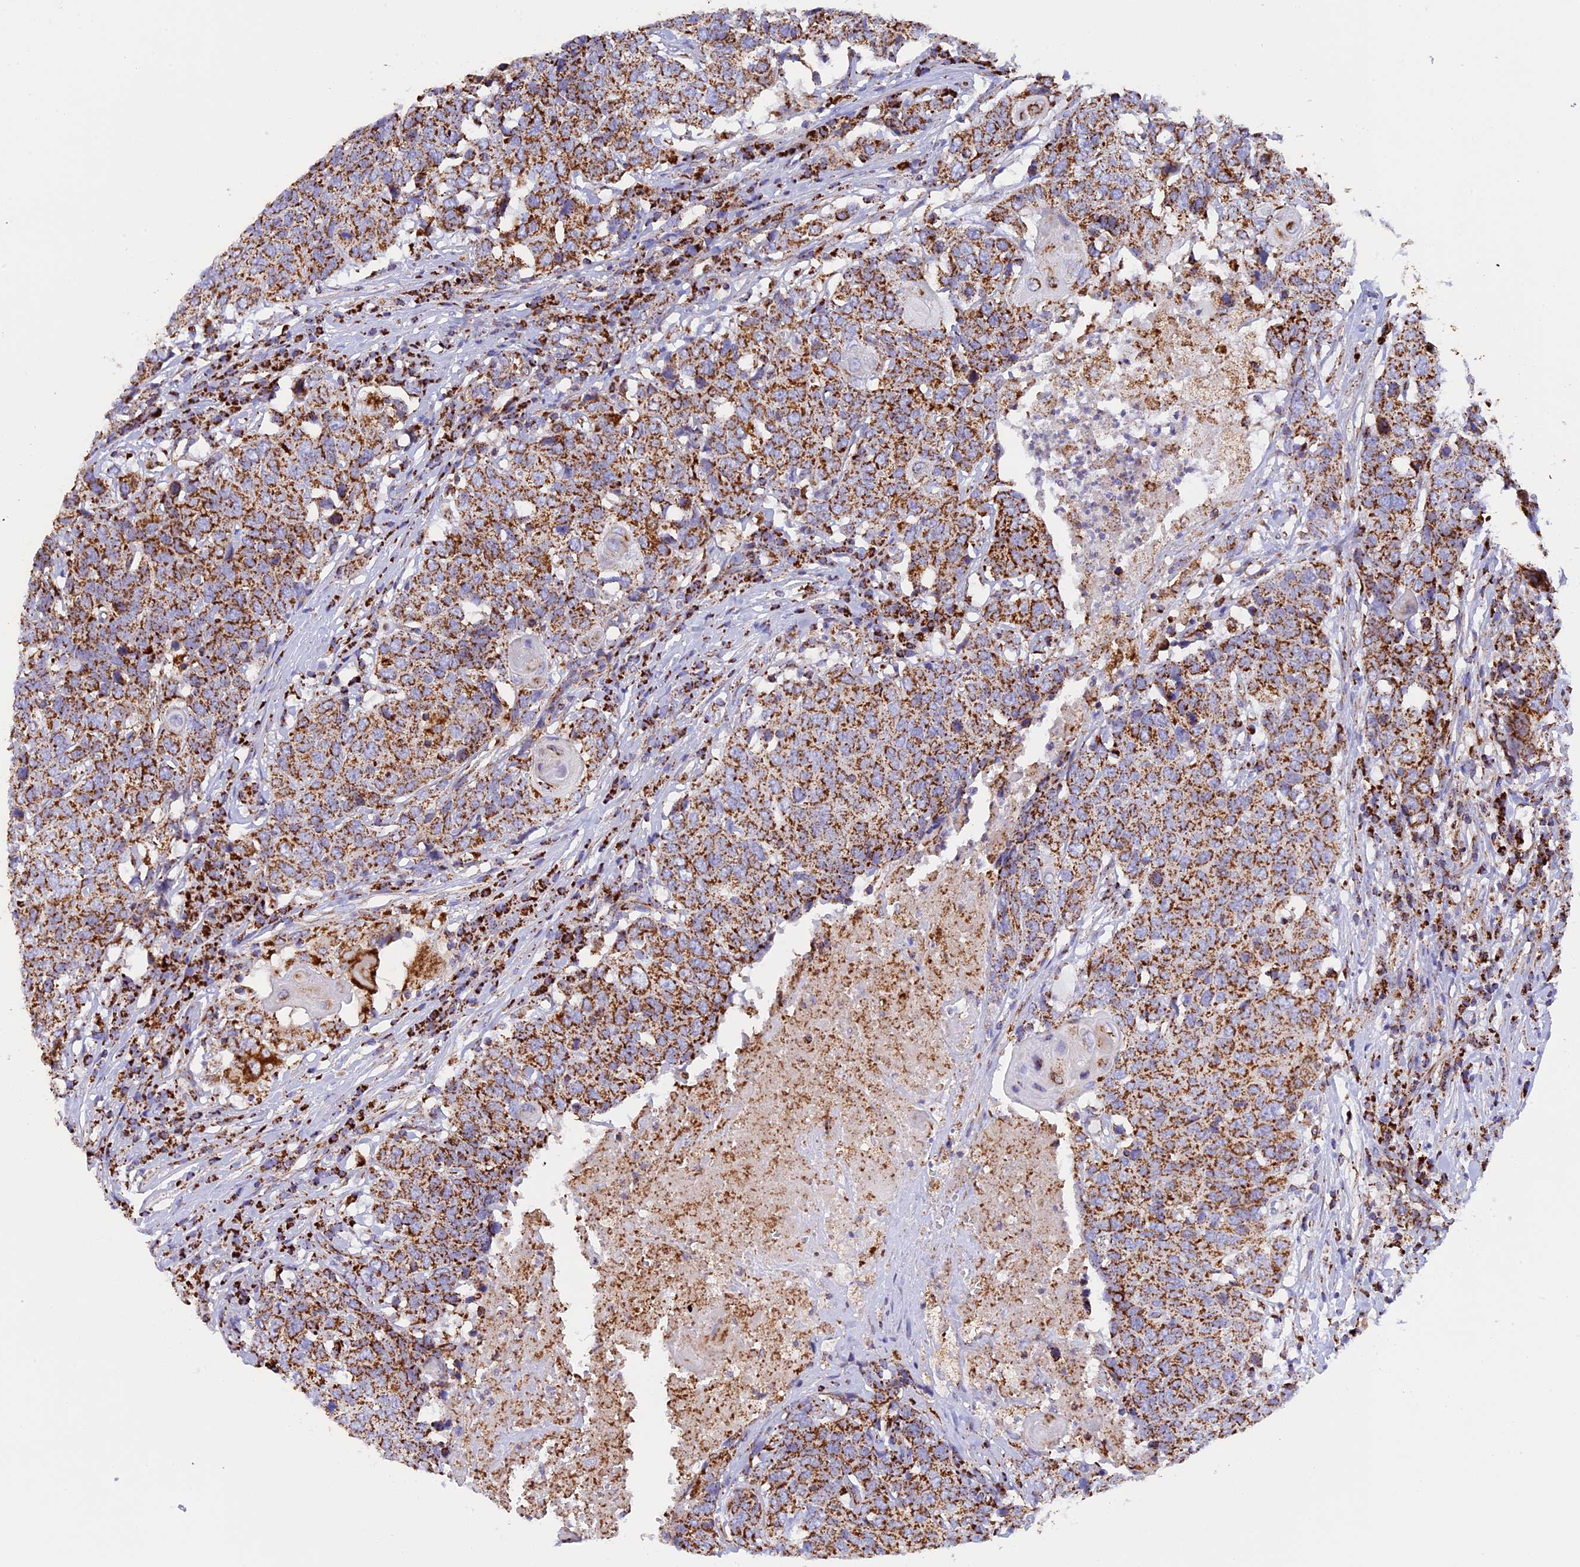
{"staining": {"intensity": "strong", "quantity": ">75%", "location": "cytoplasmic/membranous"}, "tissue": "head and neck cancer", "cell_type": "Tumor cells", "image_type": "cancer", "snomed": [{"axis": "morphology", "description": "Squamous cell carcinoma, NOS"}, {"axis": "topography", "description": "Head-Neck"}], "caption": "Head and neck squamous cell carcinoma was stained to show a protein in brown. There is high levels of strong cytoplasmic/membranous expression in about >75% of tumor cells.", "gene": "UQCRB", "patient": {"sex": "male", "age": 66}}